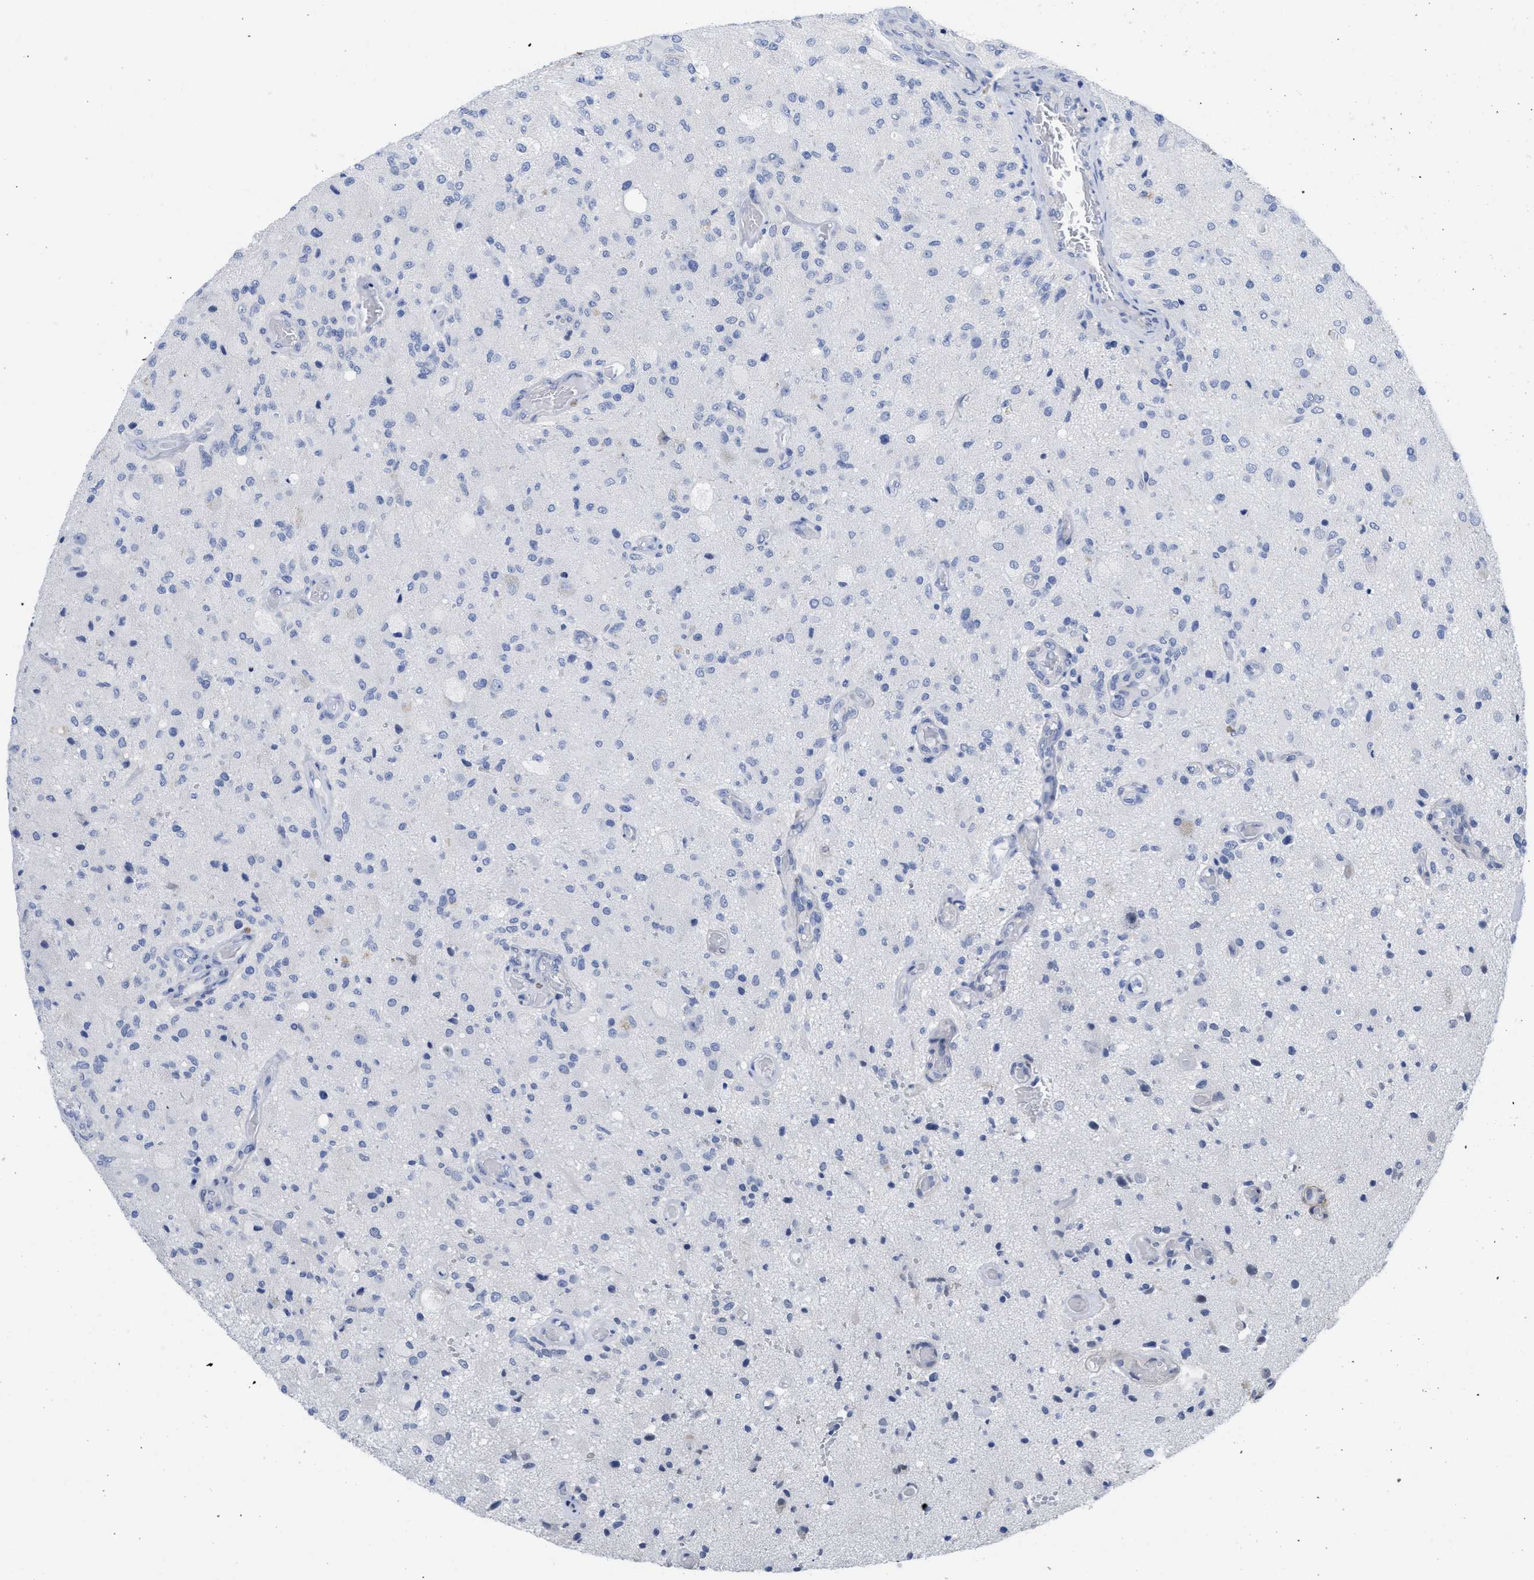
{"staining": {"intensity": "negative", "quantity": "none", "location": "none"}, "tissue": "glioma", "cell_type": "Tumor cells", "image_type": "cancer", "snomed": [{"axis": "morphology", "description": "Normal tissue, NOS"}, {"axis": "morphology", "description": "Glioma, malignant, High grade"}, {"axis": "topography", "description": "Cerebral cortex"}], "caption": "This image is of malignant glioma (high-grade) stained with immunohistochemistry (IHC) to label a protein in brown with the nuclei are counter-stained blue. There is no positivity in tumor cells. (DAB (3,3'-diaminobenzidine) immunohistochemistry (IHC) with hematoxylin counter stain).", "gene": "ACKR1", "patient": {"sex": "male", "age": 77}}